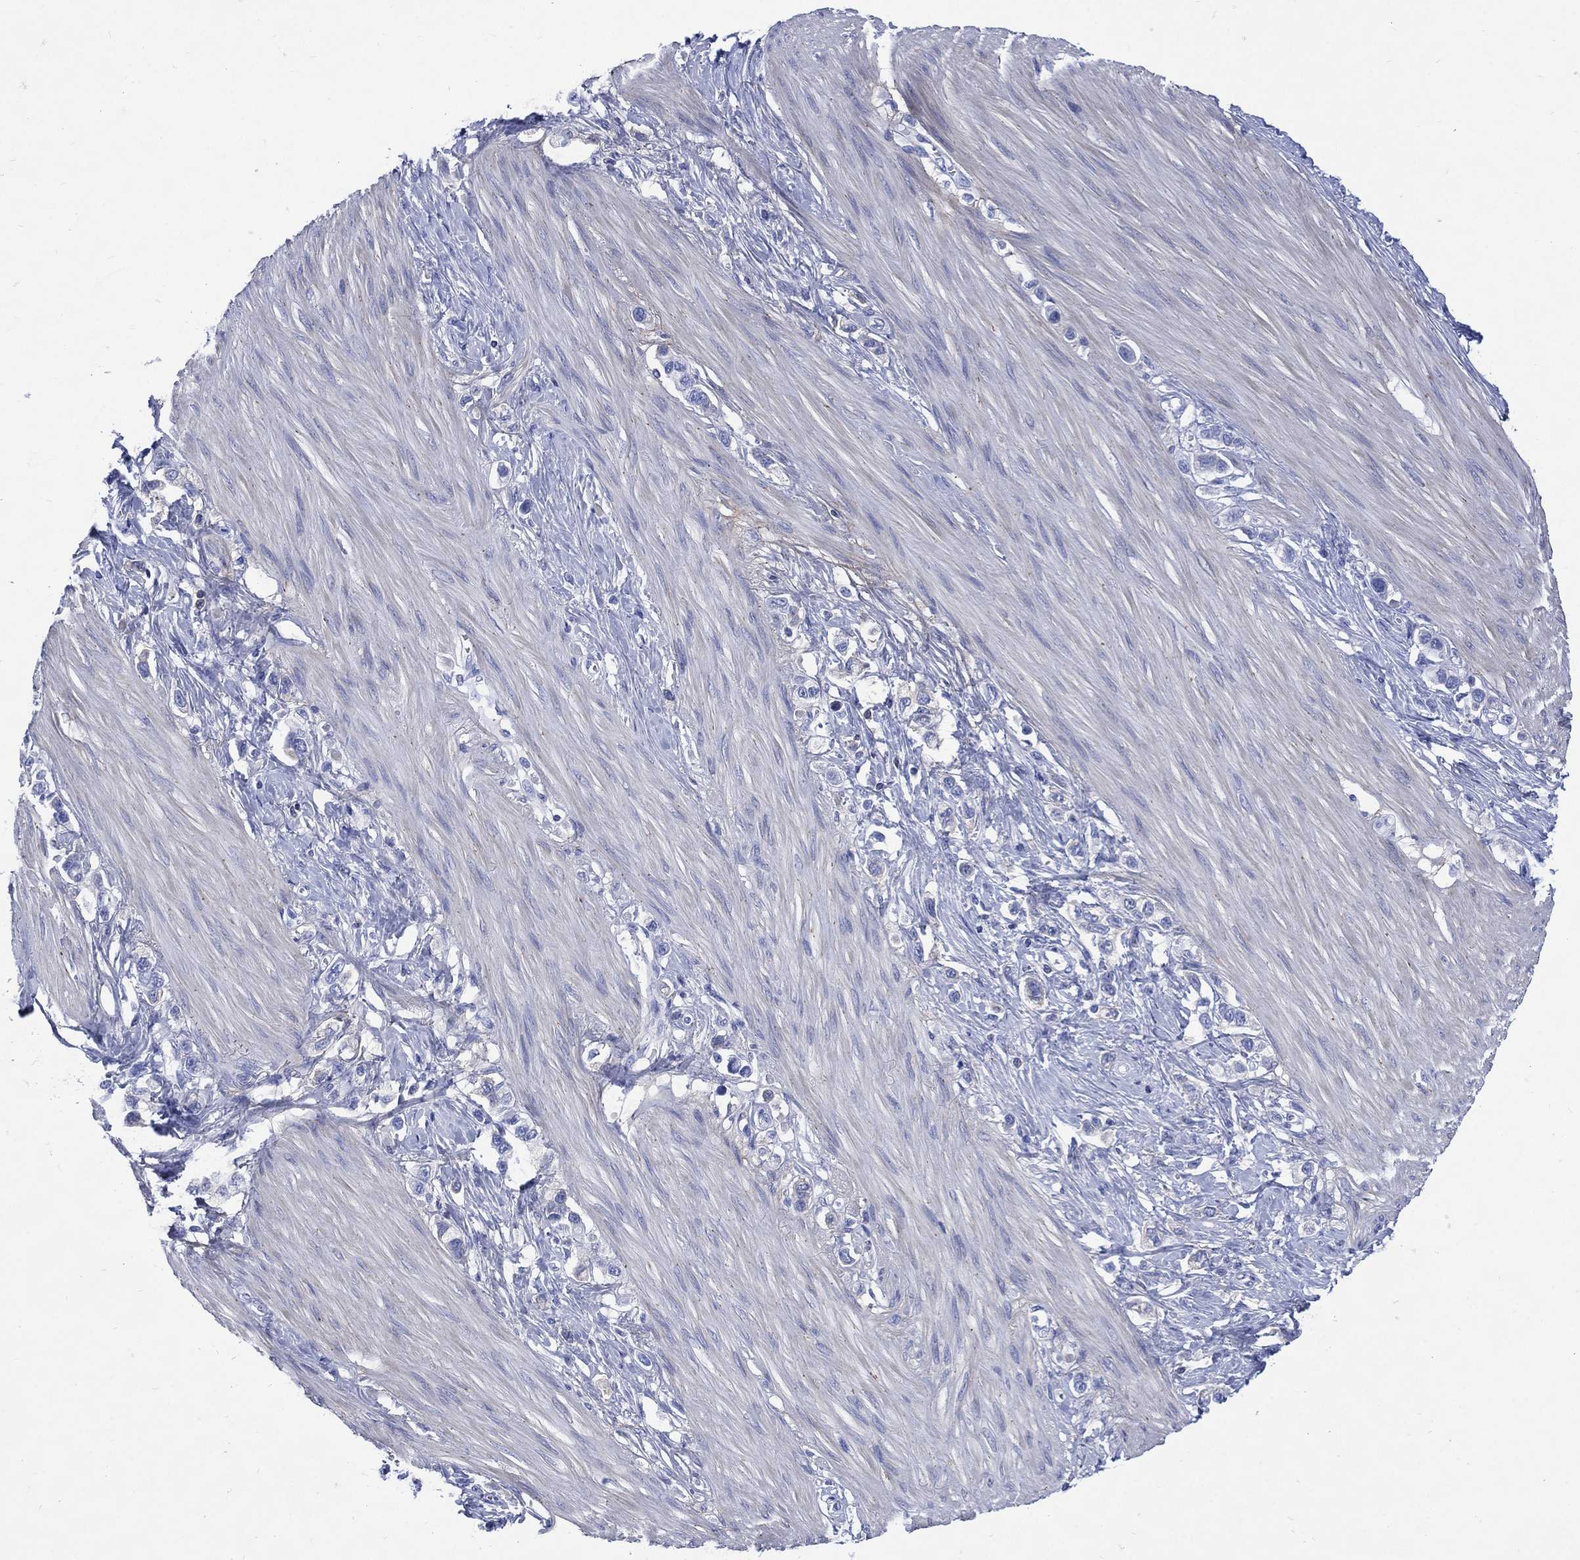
{"staining": {"intensity": "negative", "quantity": "none", "location": "none"}, "tissue": "stomach cancer", "cell_type": "Tumor cells", "image_type": "cancer", "snomed": [{"axis": "morphology", "description": "Normal tissue, NOS"}, {"axis": "morphology", "description": "Adenocarcinoma, NOS"}, {"axis": "morphology", "description": "Adenocarcinoma, High grade"}, {"axis": "topography", "description": "Stomach, upper"}, {"axis": "topography", "description": "Stomach"}], "caption": "An image of stomach cancer (high-grade adenocarcinoma) stained for a protein displays no brown staining in tumor cells.", "gene": "SHCBP1L", "patient": {"sex": "female", "age": 65}}